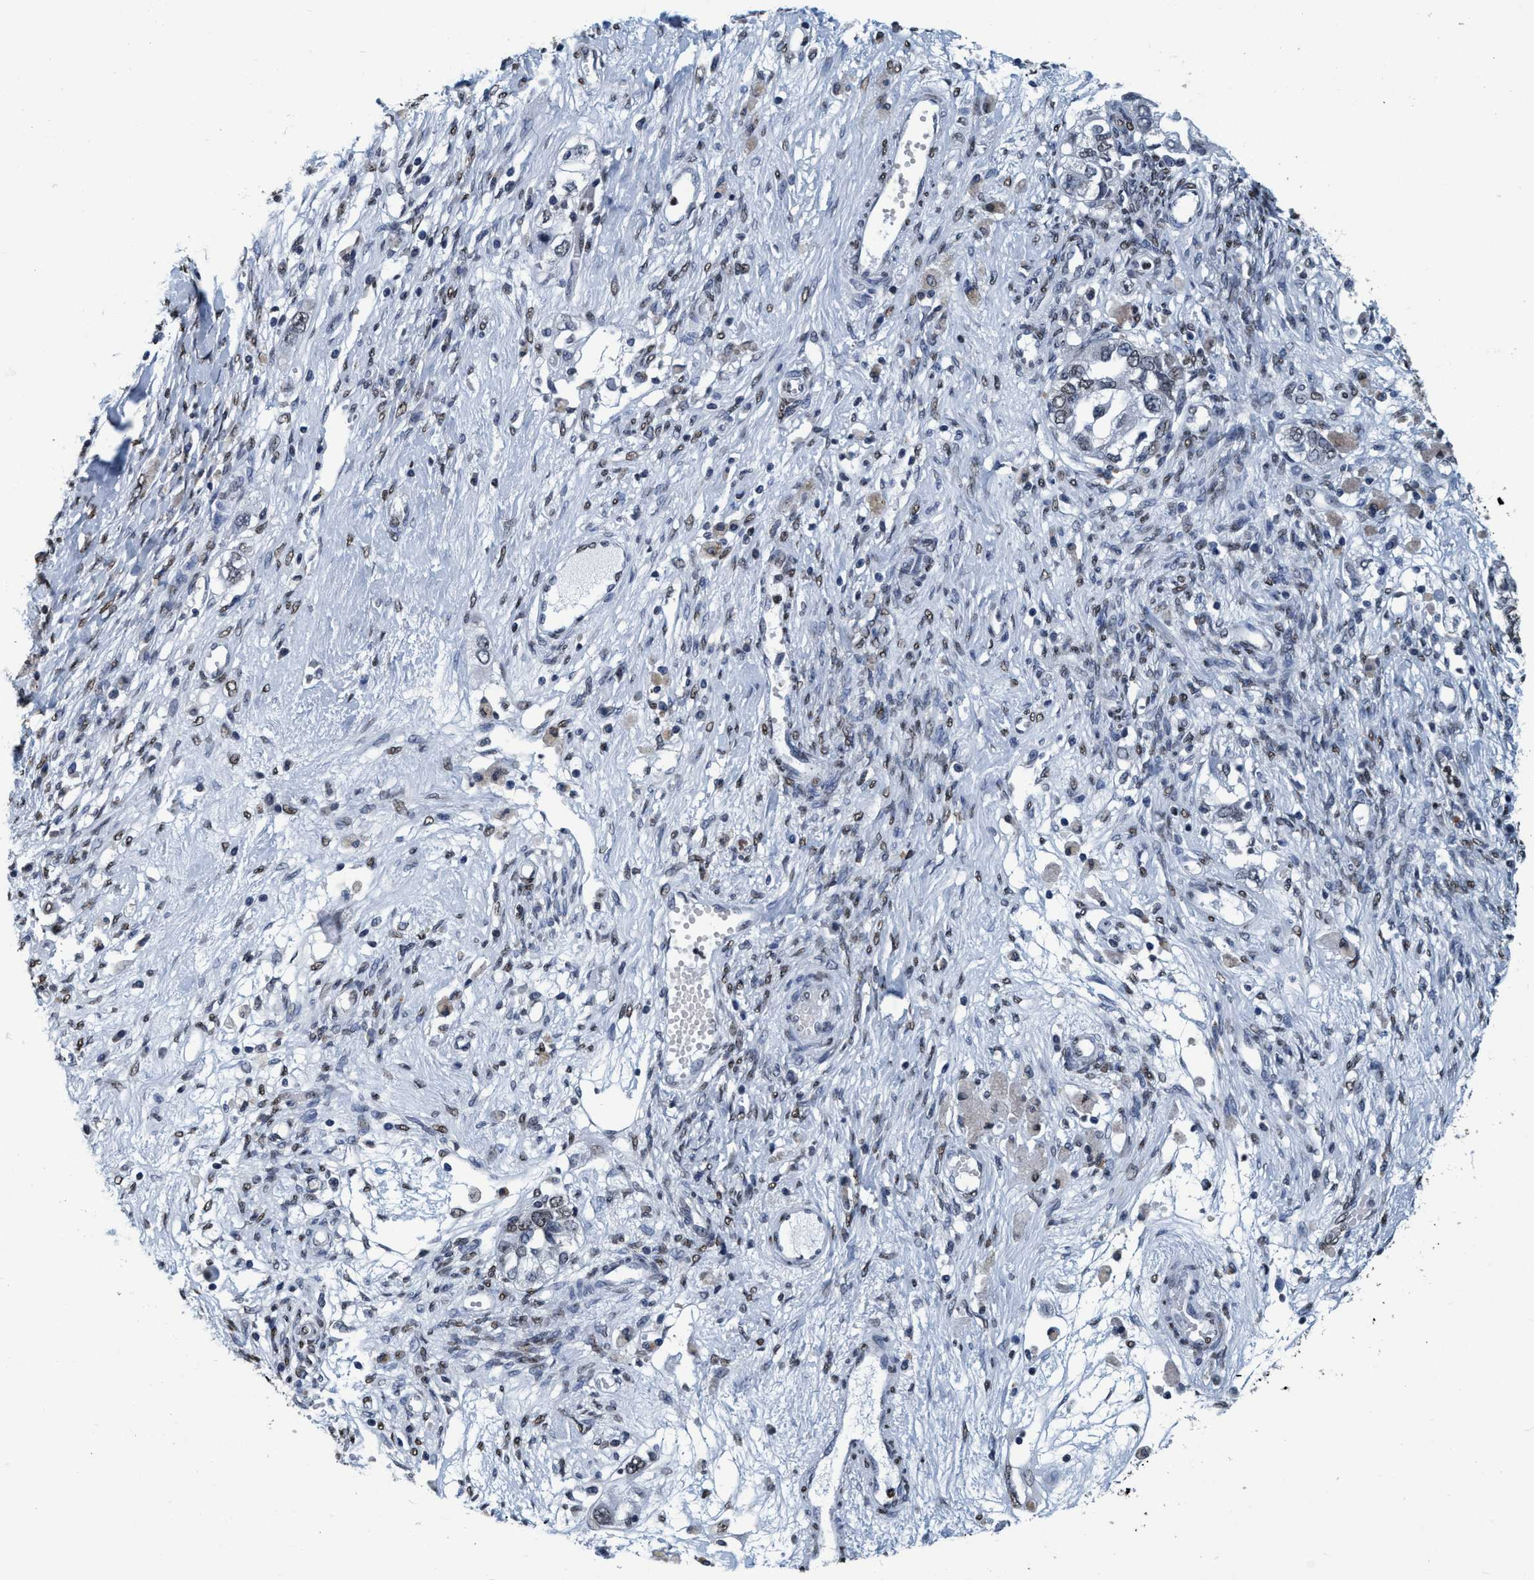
{"staining": {"intensity": "negative", "quantity": "none", "location": "none"}, "tissue": "ovarian cancer", "cell_type": "Tumor cells", "image_type": "cancer", "snomed": [{"axis": "morphology", "description": "Carcinoma, NOS"}, {"axis": "morphology", "description": "Cystadenocarcinoma, serous, NOS"}, {"axis": "topography", "description": "Ovary"}], "caption": "Immunohistochemical staining of human ovarian cancer exhibits no significant staining in tumor cells.", "gene": "CCNE2", "patient": {"sex": "female", "age": 69}}